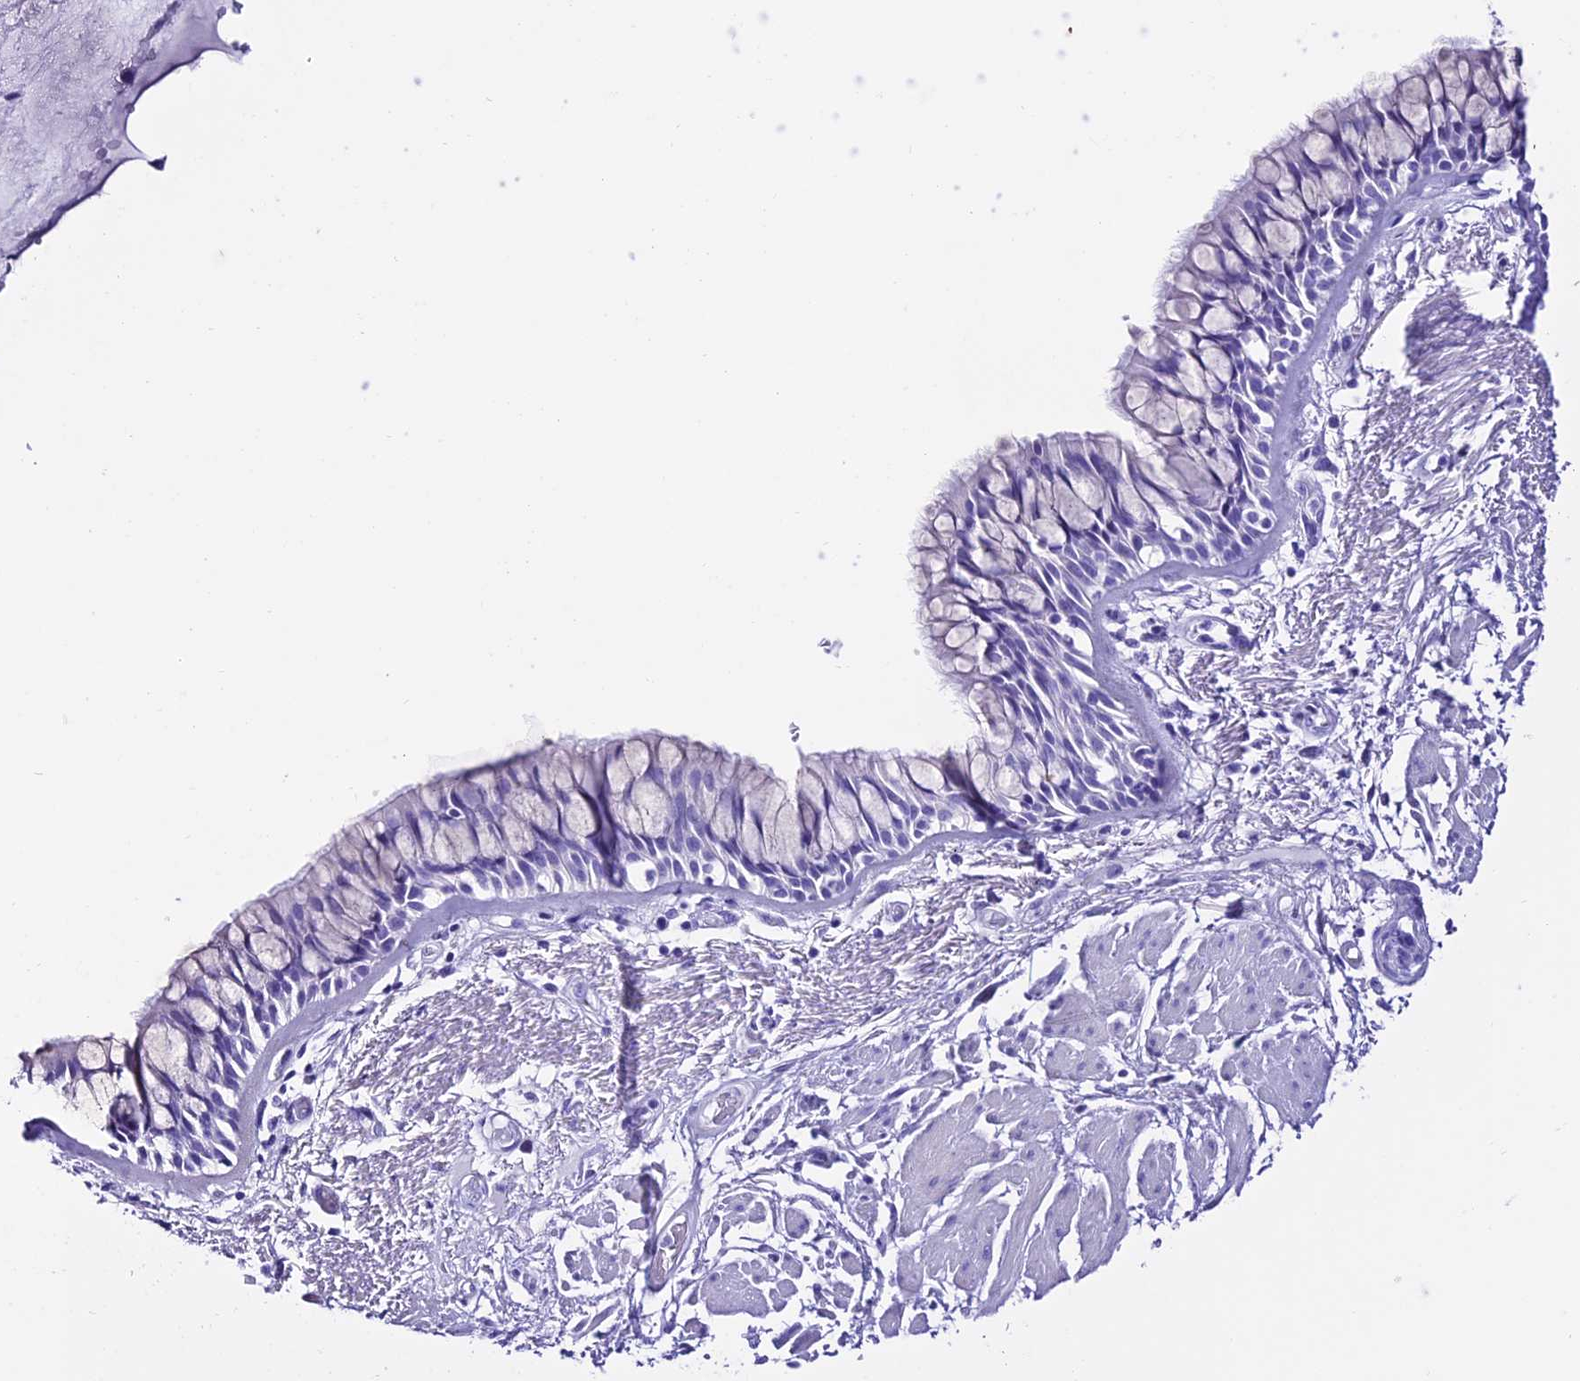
{"staining": {"intensity": "negative", "quantity": "none", "location": "none"}, "tissue": "bronchus", "cell_type": "Respiratory epithelial cells", "image_type": "normal", "snomed": [{"axis": "morphology", "description": "Normal tissue, NOS"}, {"axis": "topography", "description": "Bronchus"}], "caption": "Immunohistochemical staining of normal human bronchus shows no significant staining in respiratory epithelial cells.", "gene": "TRMT44", "patient": {"sex": "male", "age": 66}}